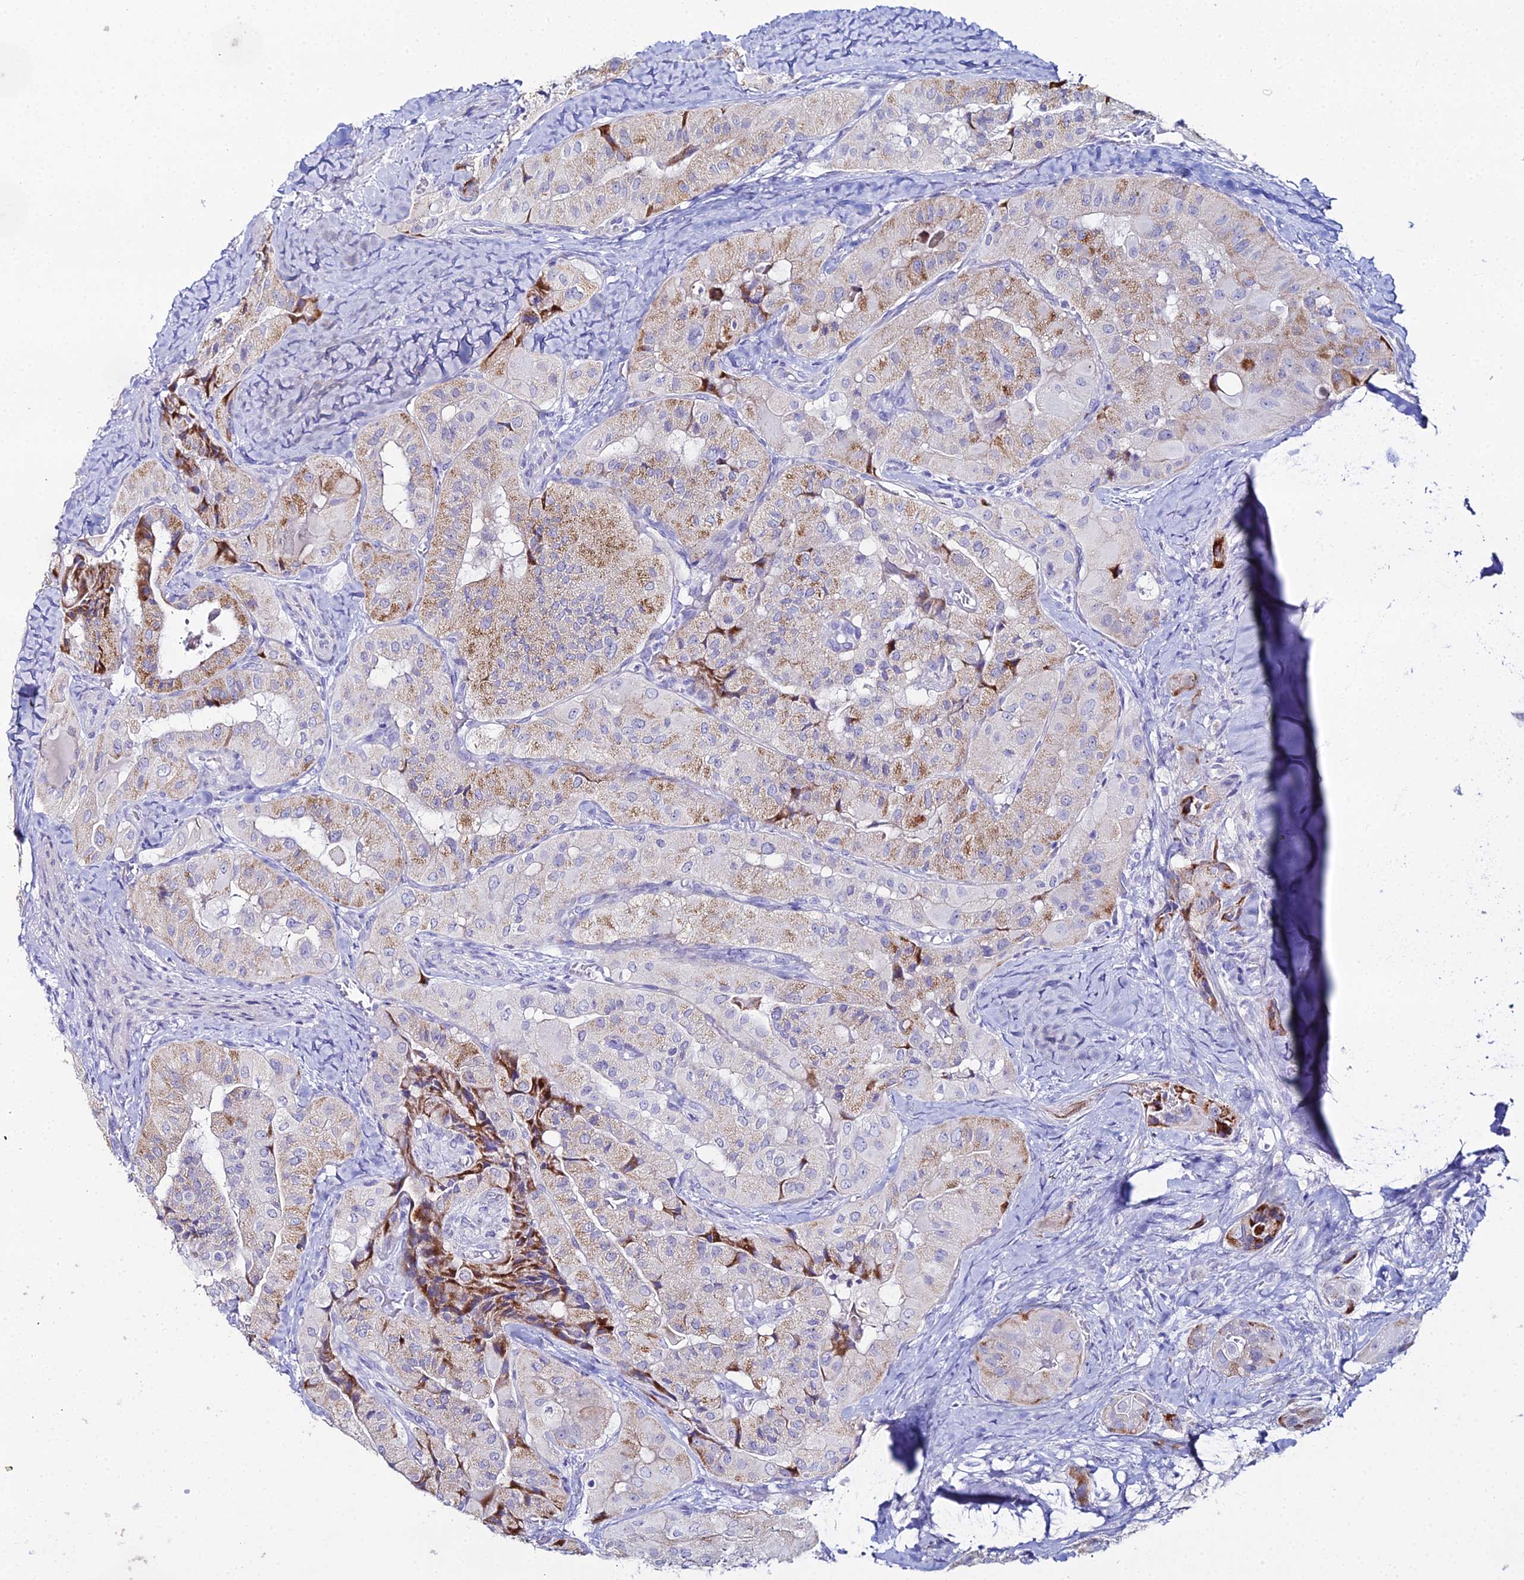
{"staining": {"intensity": "moderate", "quantity": "25%-75%", "location": "cytoplasmic/membranous"}, "tissue": "thyroid cancer", "cell_type": "Tumor cells", "image_type": "cancer", "snomed": [{"axis": "morphology", "description": "Normal tissue, NOS"}, {"axis": "morphology", "description": "Papillary adenocarcinoma, NOS"}, {"axis": "topography", "description": "Thyroid gland"}], "caption": "Moderate cytoplasmic/membranous staining is present in approximately 25%-75% of tumor cells in thyroid cancer (papillary adenocarcinoma). (DAB (3,3'-diaminobenzidine) = brown stain, brightfield microscopy at high magnification).", "gene": "DHX34", "patient": {"sex": "female", "age": 59}}